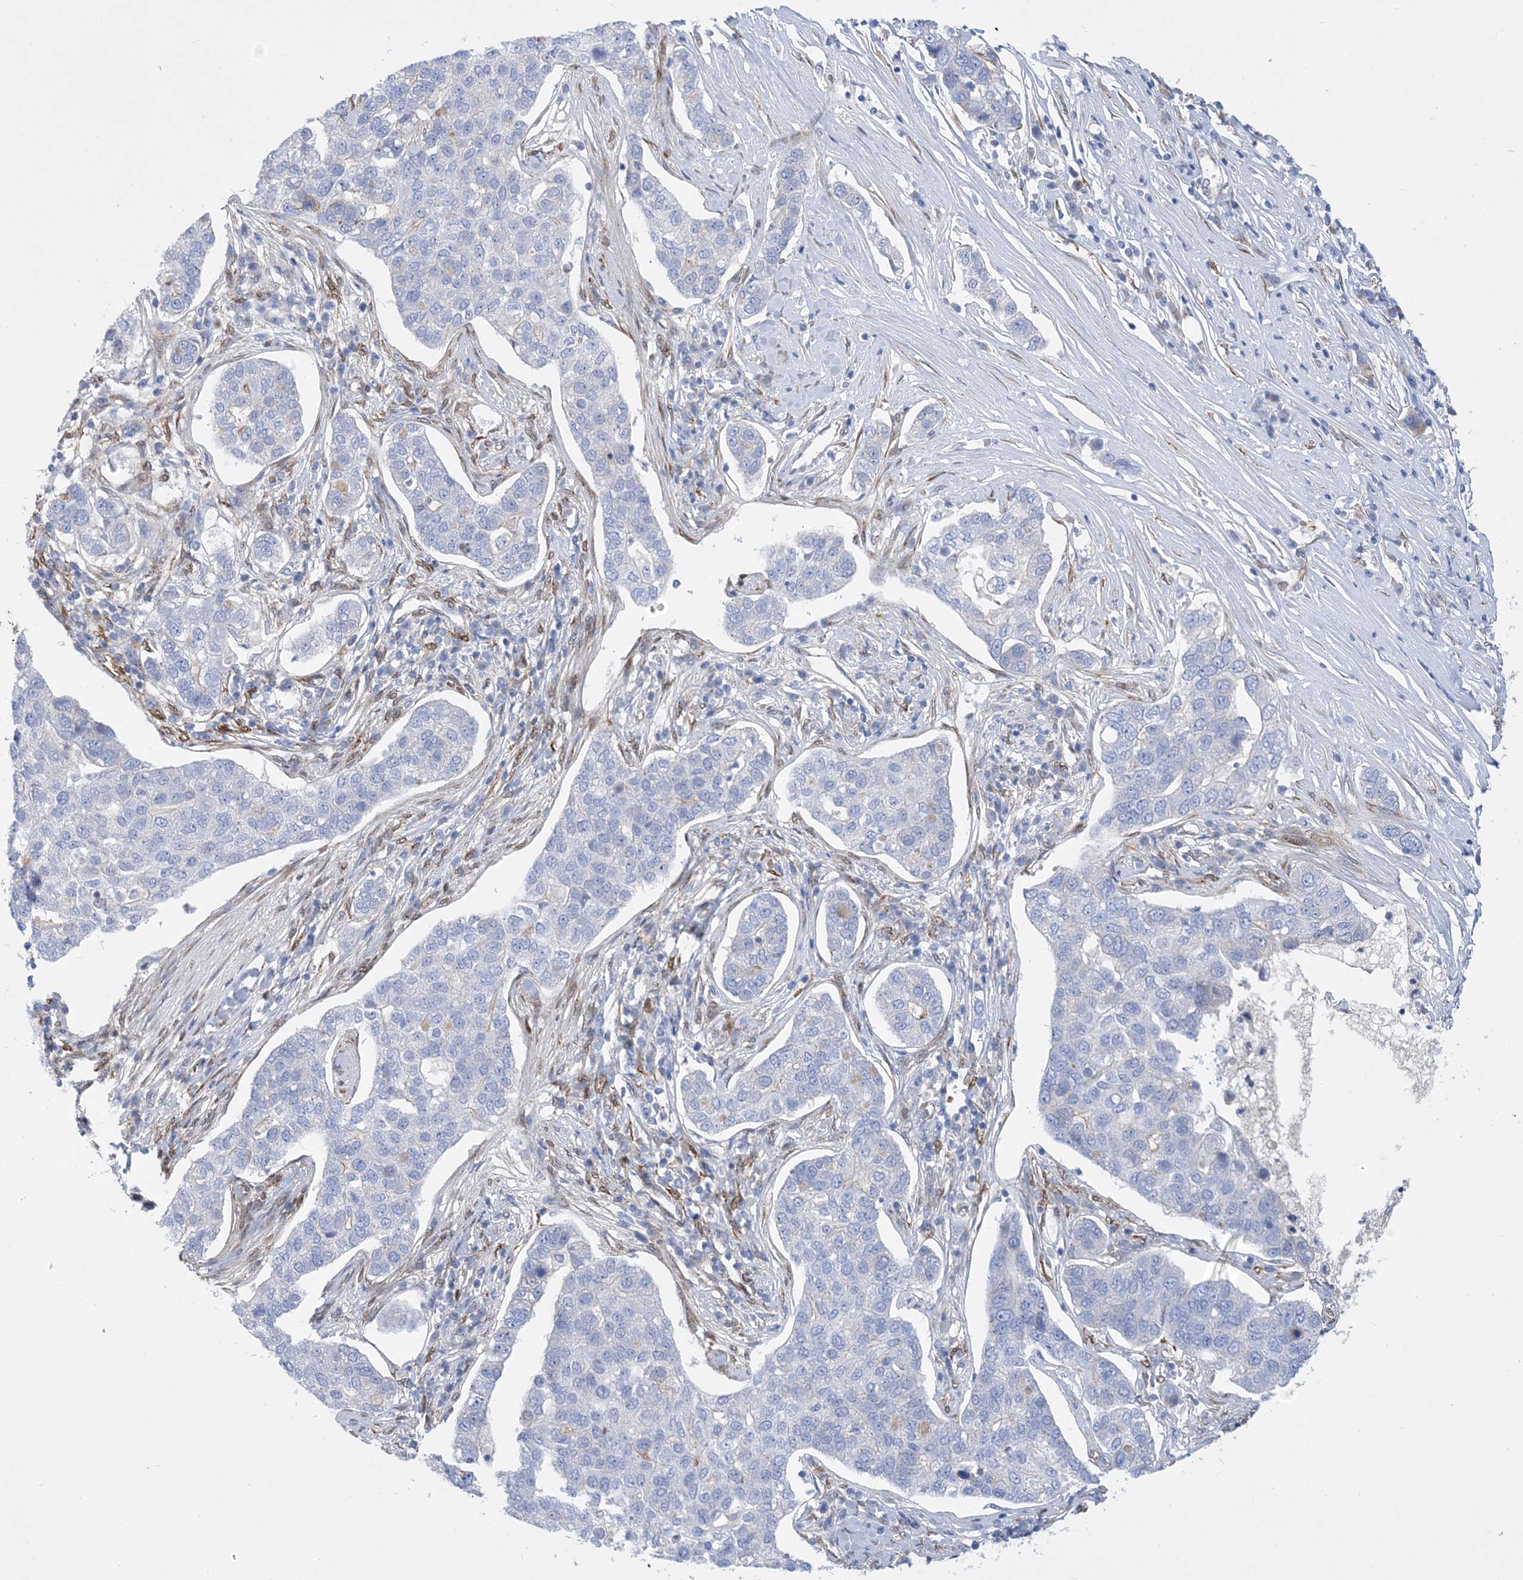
{"staining": {"intensity": "negative", "quantity": "none", "location": "none"}, "tissue": "pancreatic cancer", "cell_type": "Tumor cells", "image_type": "cancer", "snomed": [{"axis": "morphology", "description": "Adenocarcinoma, NOS"}, {"axis": "topography", "description": "Pancreas"}], "caption": "Pancreatic adenocarcinoma stained for a protein using IHC displays no staining tumor cells.", "gene": "RBMS3", "patient": {"sex": "female", "age": 61}}